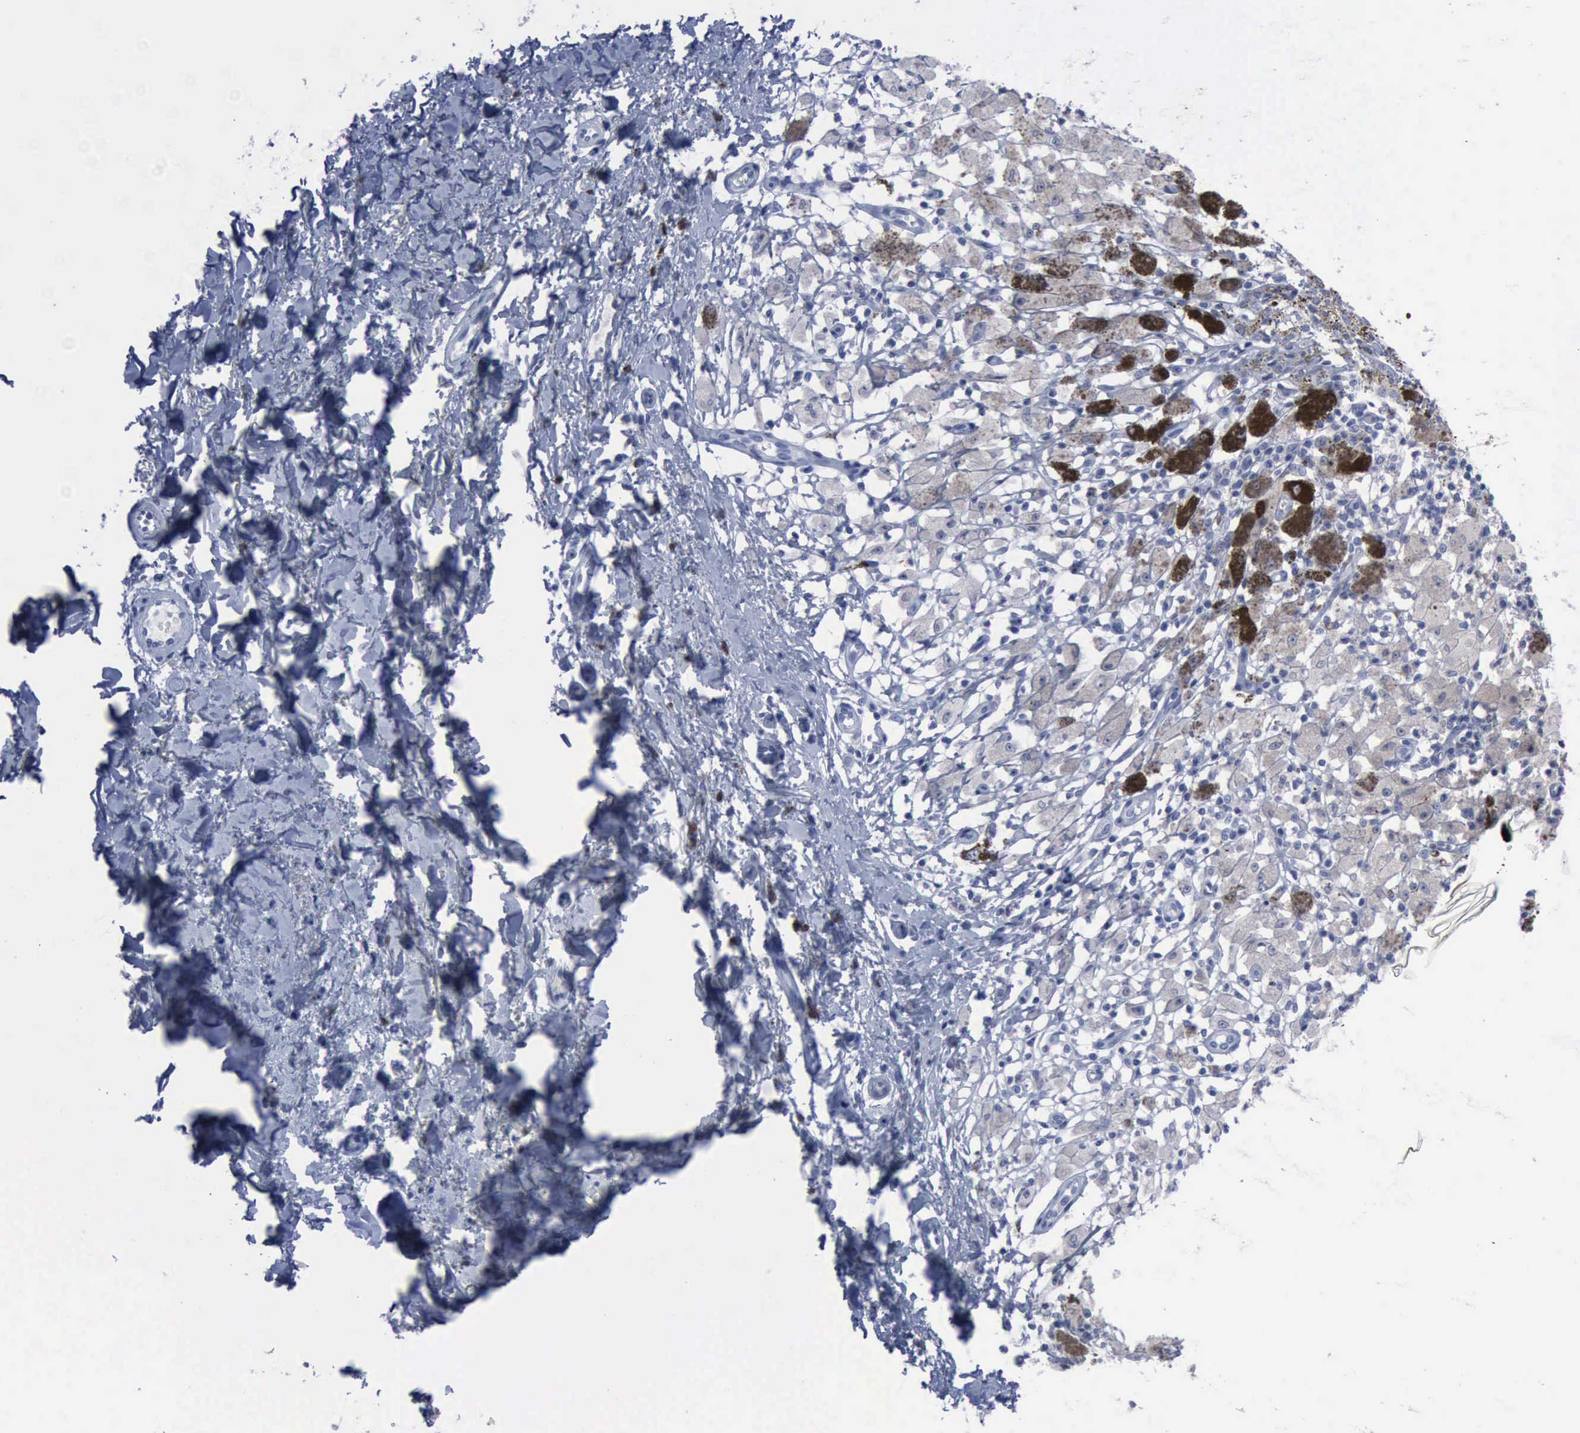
{"staining": {"intensity": "negative", "quantity": "none", "location": "none"}, "tissue": "melanoma", "cell_type": "Tumor cells", "image_type": "cancer", "snomed": [{"axis": "morphology", "description": "Malignant melanoma, NOS"}, {"axis": "topography", "description": "Skin"}], "caption": "Photomicrograph shows no protein expression in tumor cells of malignant melanoma tissue.", "gene": "CSTA", "patient": {"sex": "male", "age": 45}}